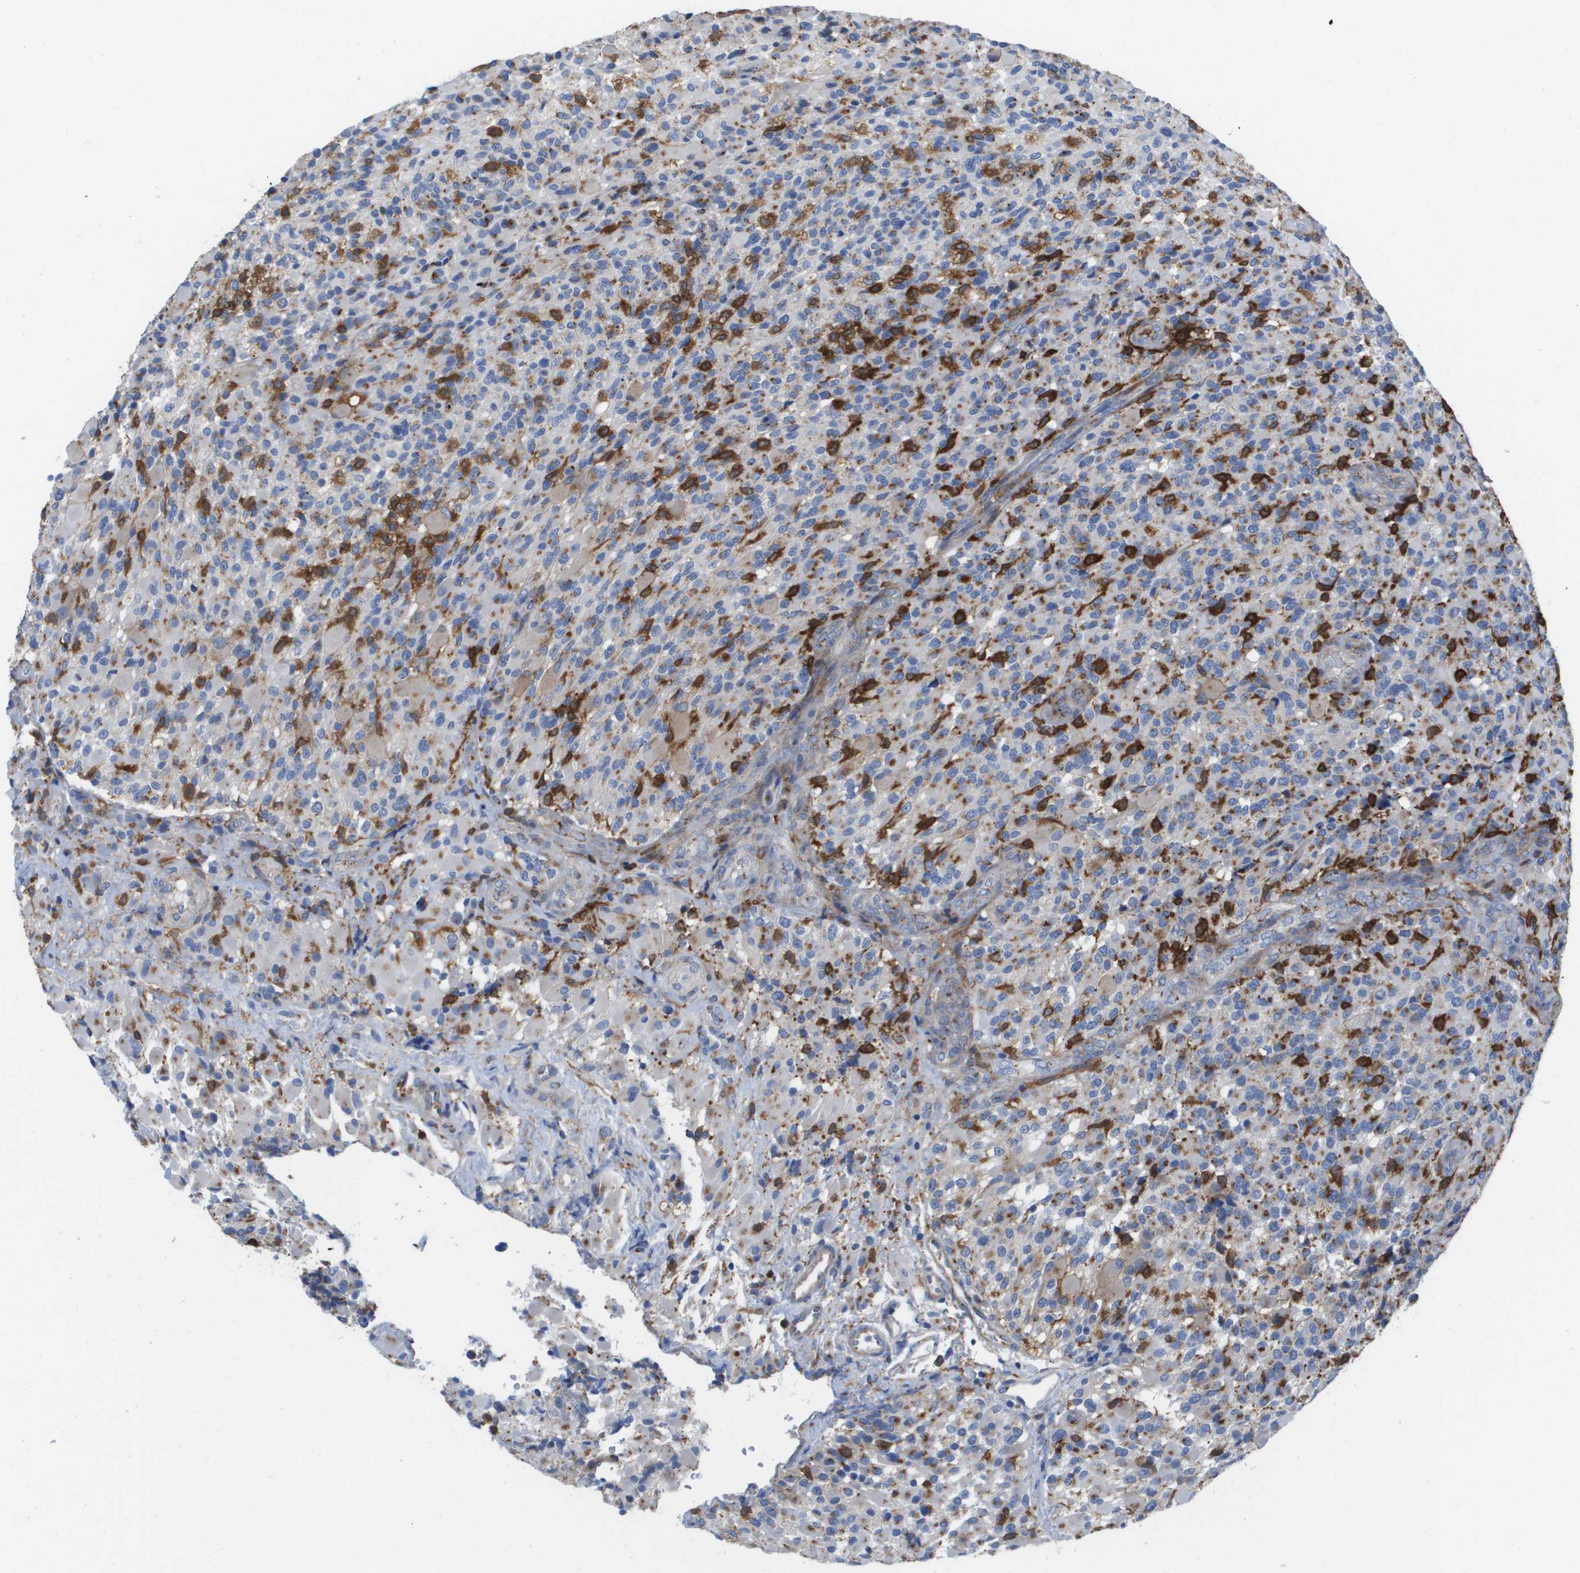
{"staining": {"intensity": "negative", "quantity": "none", "location": "none"}, "tissue": "glioma", "cell_type": "Tumor cells", "image_type": "cancer", "snomed": [{"axis": "morphology", "description": "Glioma, malignant, High grade"}, {"axis": "topography", "description": "Brain"}], "caption": "Tumor cells show no significant expression in glioma. (Brightfield microscopy of DAB (3,3'-diaminobenzidine) immunohistochemistry at high magnification).", "gene": "SLC37A2", "patient": {"sex": "male", "age": 71}}